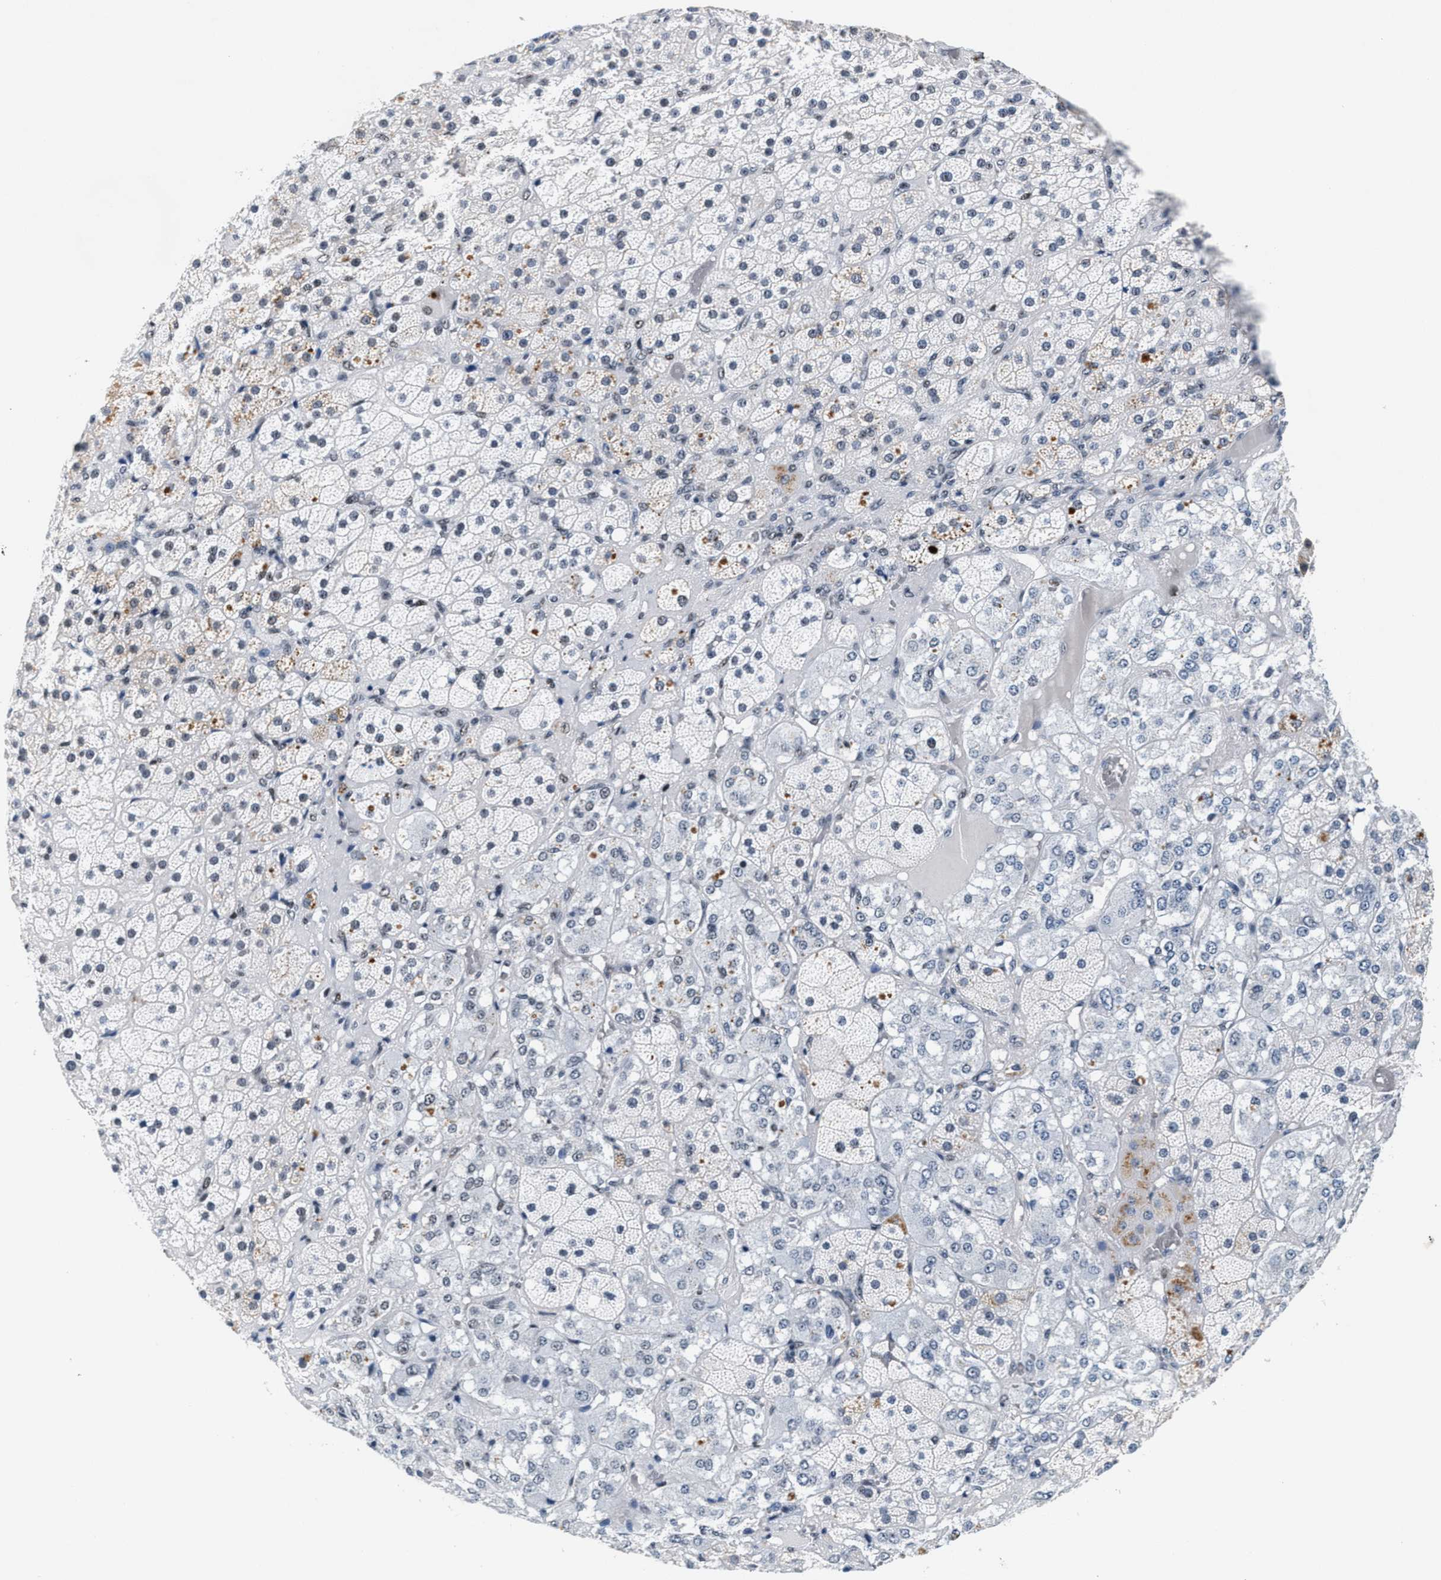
{"staining": {"intensity": "moderate", "quantity": "25%-75%", "location": "nuclear"}, "tissue": "adrenal gland", "cell_type": "Glandular cells", "image_type": "normal", "snomed": [{"axis": "morphology", "description": "Normal tissue, NOS"}, {"axis": "topography", "description": "Adrenal gland"}], "caption": "Immunohistochemical staining of normal adrenal gland demonstrates medium levels of moderate nuclear staining in about 25%-75% of glandular cells. (DAB (3,3'-diaminobenzidine) = brown stain, brightfield microscopy at high magnification).", "gene": "RAD50", "patient": {"sex": "male", "age": 57}}